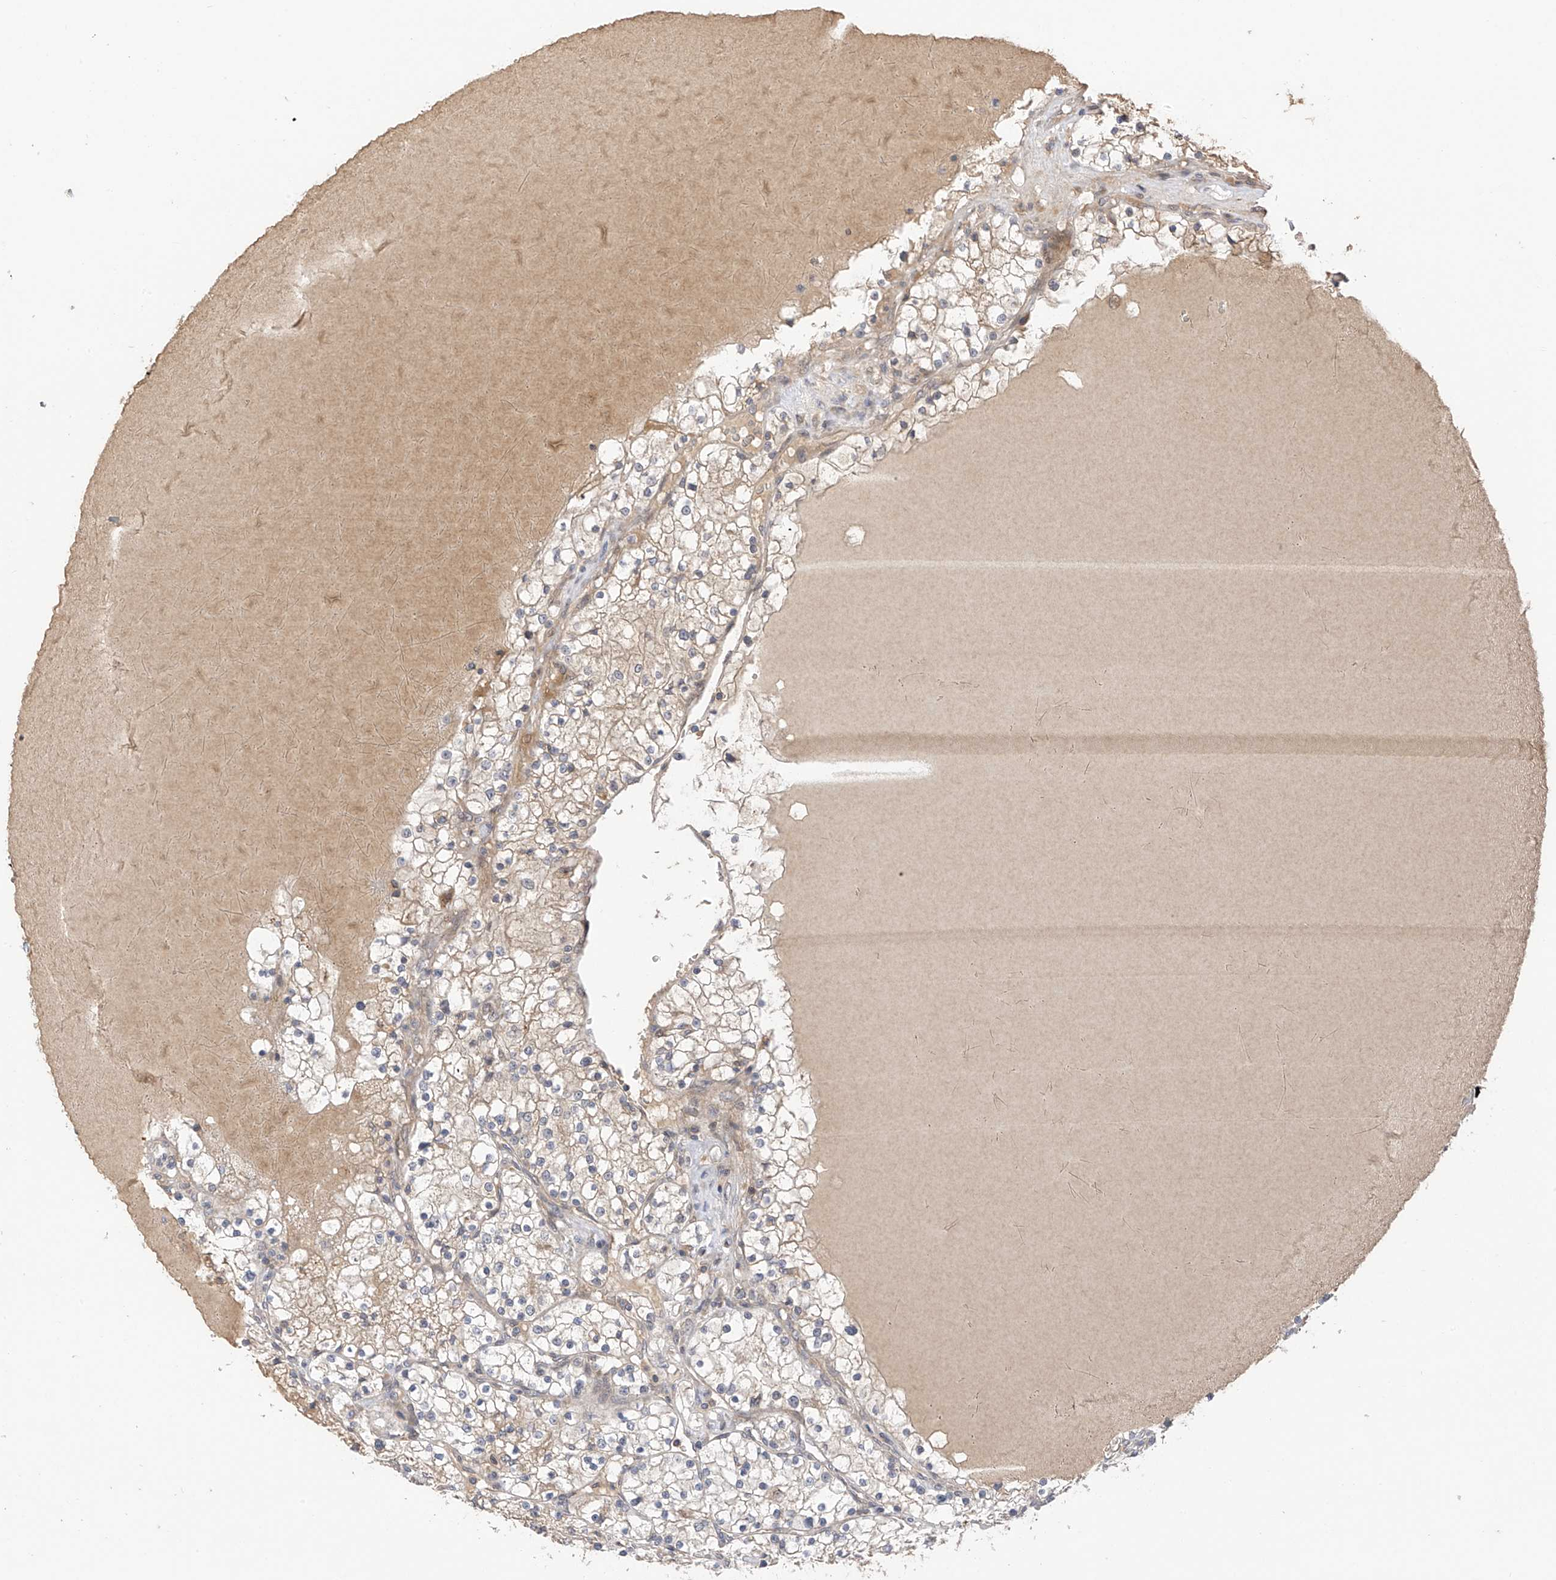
{"staining": {"intensity": "weak", "quantity": "25%-75%", "location": "cytoplasmic/membranous"}, "tissue": "renal cancer", "cell_type": "Tumor cells", "image_type": "cancer", "snomed": [{"axis": "morphology", "description": "Normal tissue, NOS"}, {"axis": "morphology", "description": "Adenocarcinoma, NOS"}, {"axis": "topography", "description": "Kidney"}], "caption": "Protein positivity by immunohistochemistry (IHC) shows weak cytoplasmic/membranous staining in about 25%-75% of tumor cells in renal cancer.", "gene": "REC8", "patient": {"sex": "male", "age": 68}}